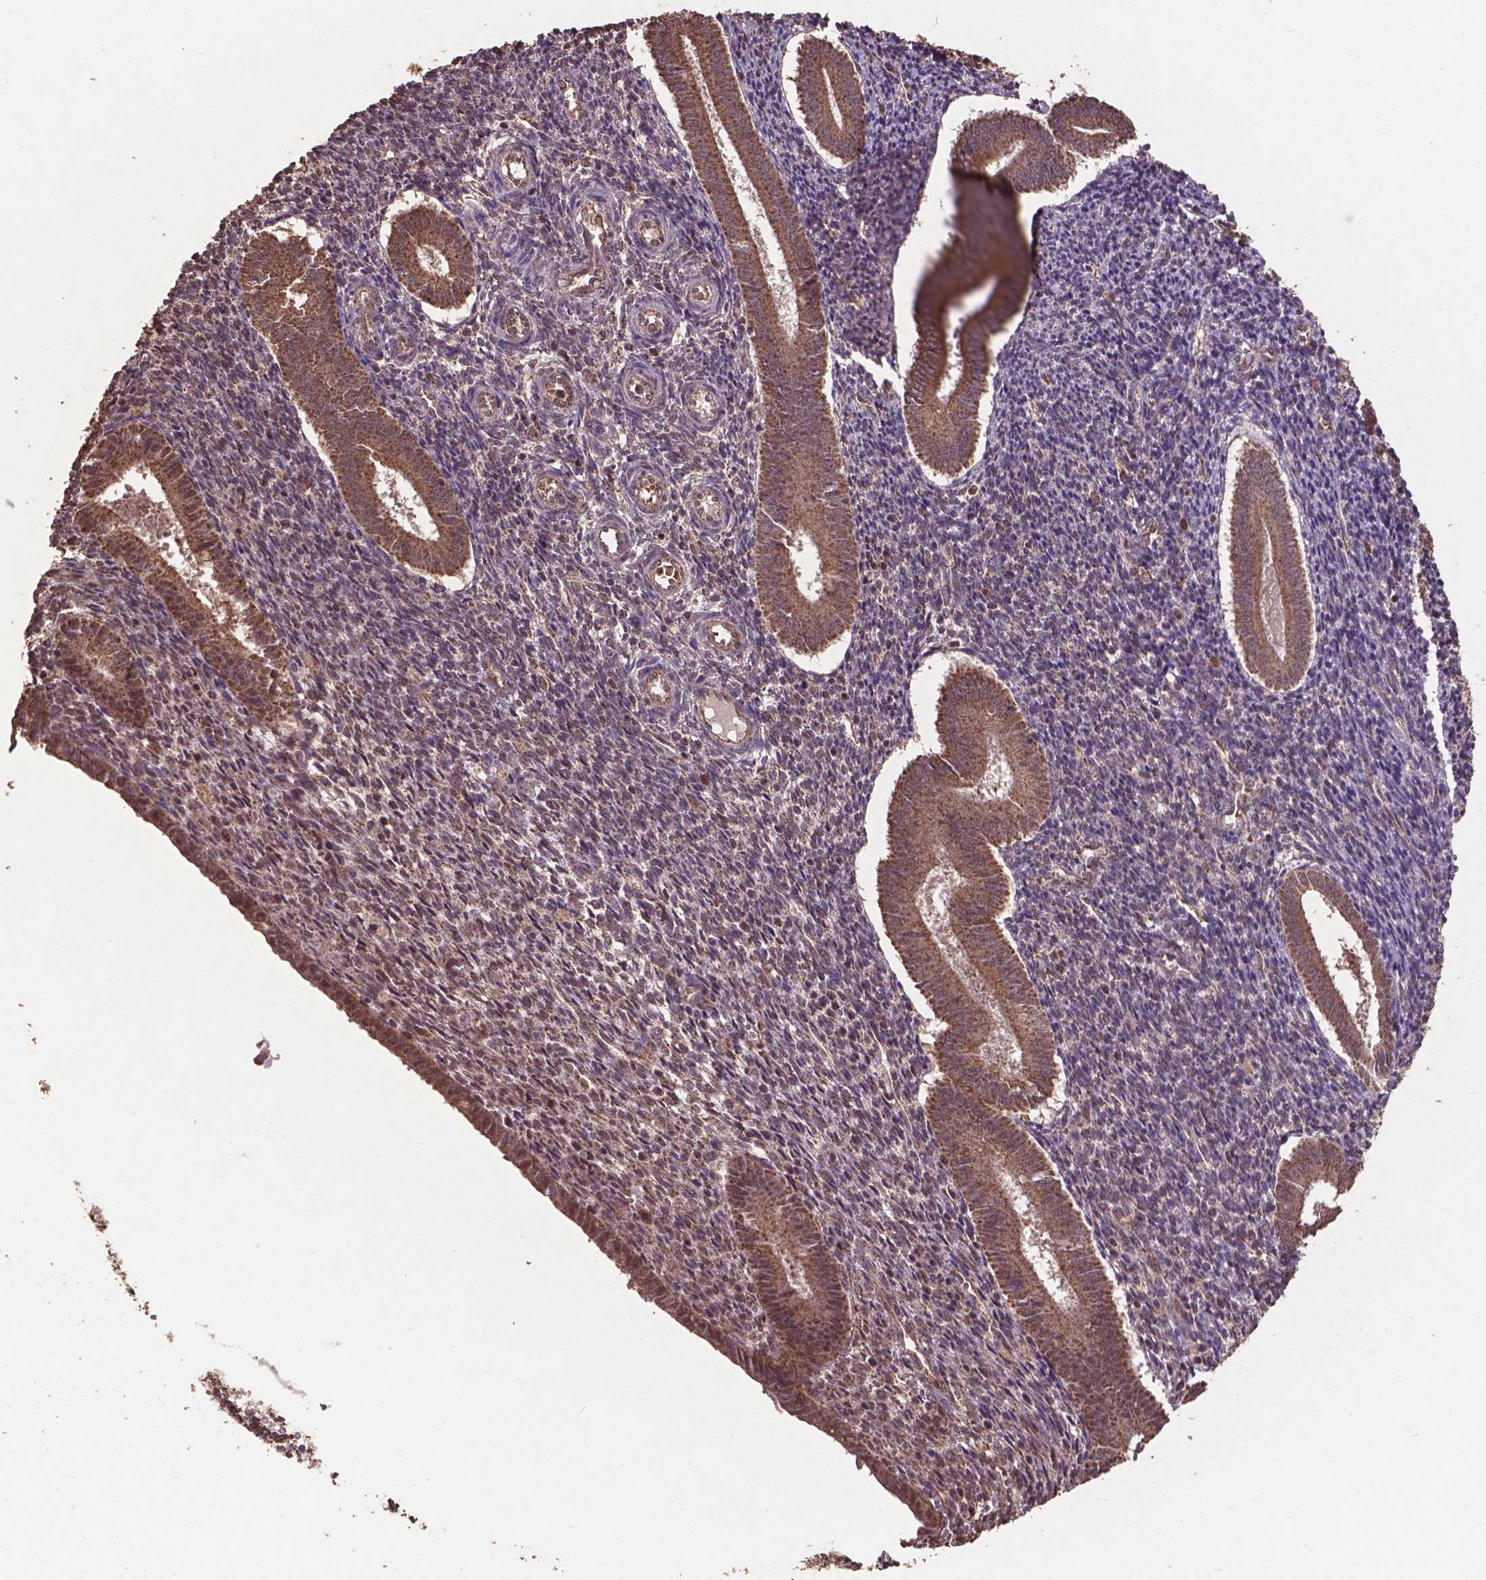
{"staining": {"intensity": "moderate", "quantity": "25%-75%", "location": "cytoplasmic/membranous"}, "tissue": "endometrium", "cell_type": "Cells in endometrial stroma", "image_type": "normal", "snomed": [{"axis": "morphology", "description": "Normal tissue, NOS"}, {"axis": "topography", "description": "Endometrium"}], "caption": "Immunohistochemical staining of normal endometrium reveals moderate cytoplasmic/membranous protein expression in about 25%-75% of cells in endometrial stroma.", "gene": "DCAF1", "patient": {"sex": "female", "age": 25}}